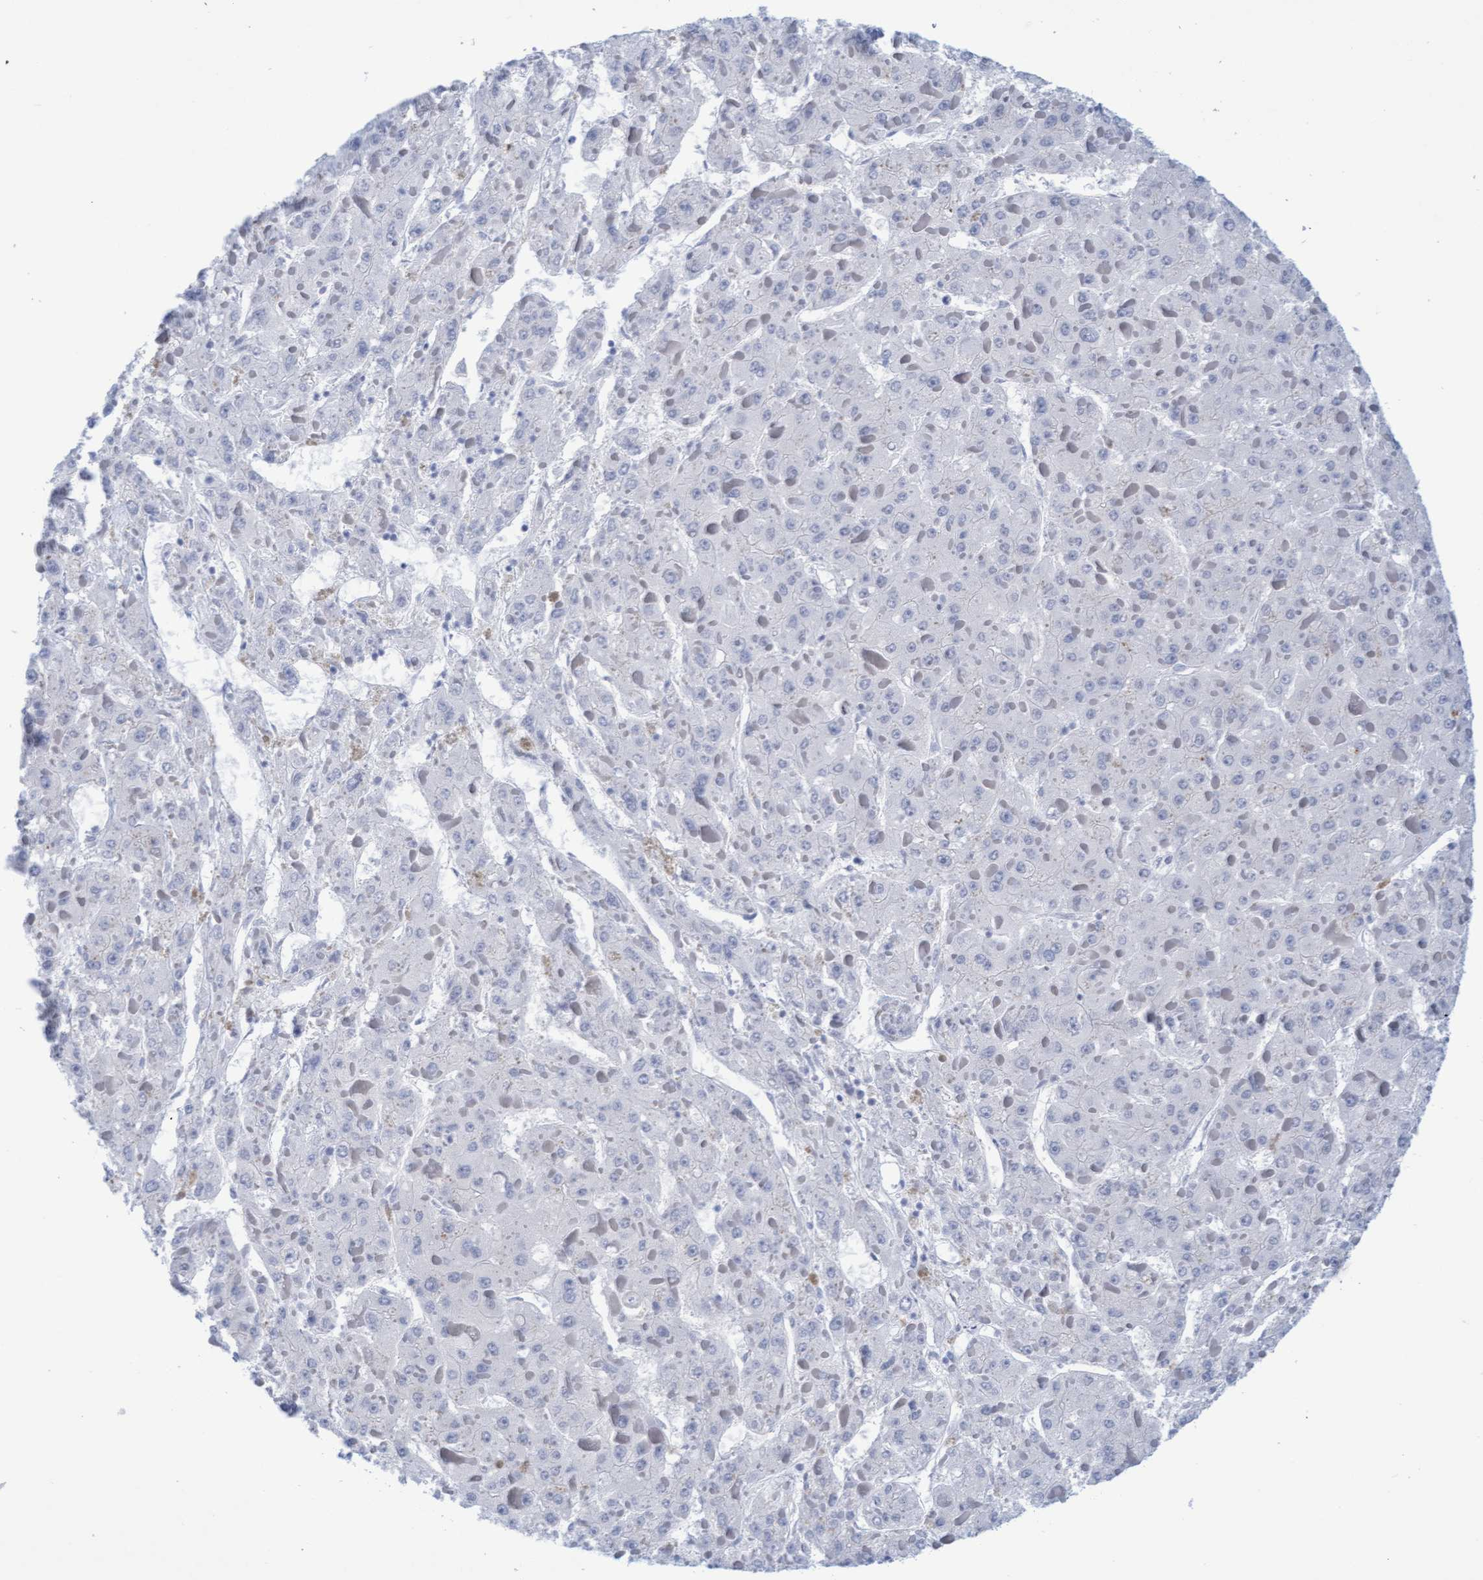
{"staining": {"intensity": "negative", "quantity": "none", "location": "none"}, "tissue": "liver cancer", "cell_type": "Tumor cells", "image_type": "cancer", "snomed": [{"axis": "morphology", "description": "Carcinoma, Hepatocellular, NOS"}, {"axis": "topography", "description": "Liver"}], "caption": "Histopathology image shows no significant protein positivity in tumor cells of liver cancer.", "gene": "GLRX2", "patient": {"sex": "female", "age": 73}}